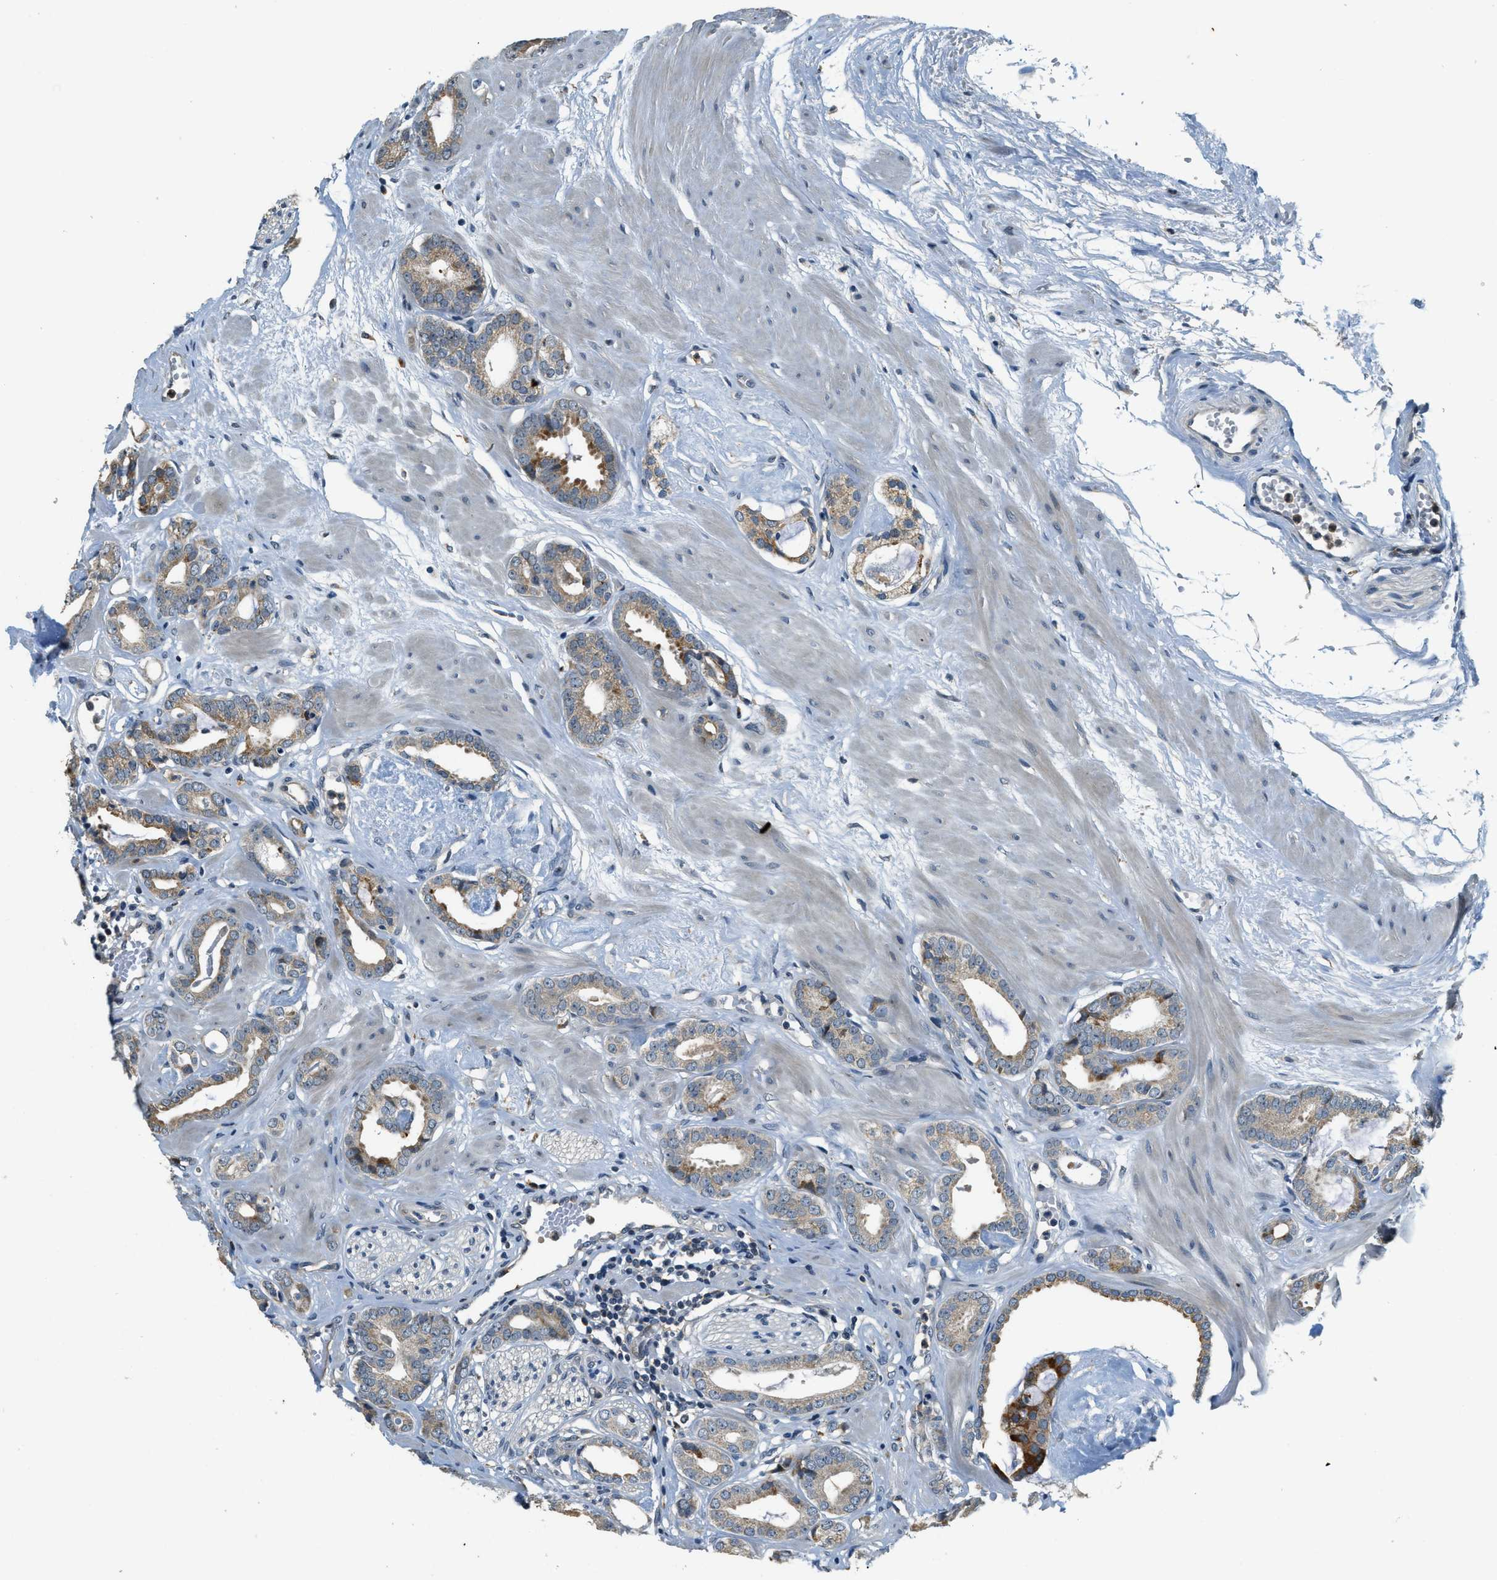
{"staining": {"intensity": "strong", "quantity": "25%-75%", "location": "cytoplasmic/membranous"}, "tissue": "prostate cancer", "cell_type": "Tumor cells", "image_type": "cancer", "snomed": [{"axis": "morphology", "description": "Adenocarcinoma, Low grade"}, {"axis": "topography", "description": "Prostate"}], "caption": "Brown immunohistochemical staining in human prostate cancer (adenocarcinoma (low-grade)) displays strong cytoplasmic/membranous positivity in approximately 25%-75% of tumor cells. (DAB (3,3'-diaminobenzidine) IHC with brightfield microscopy, high magnification).", "gene": "HERC2", "patient": {"sex": "male", "age": 53}}